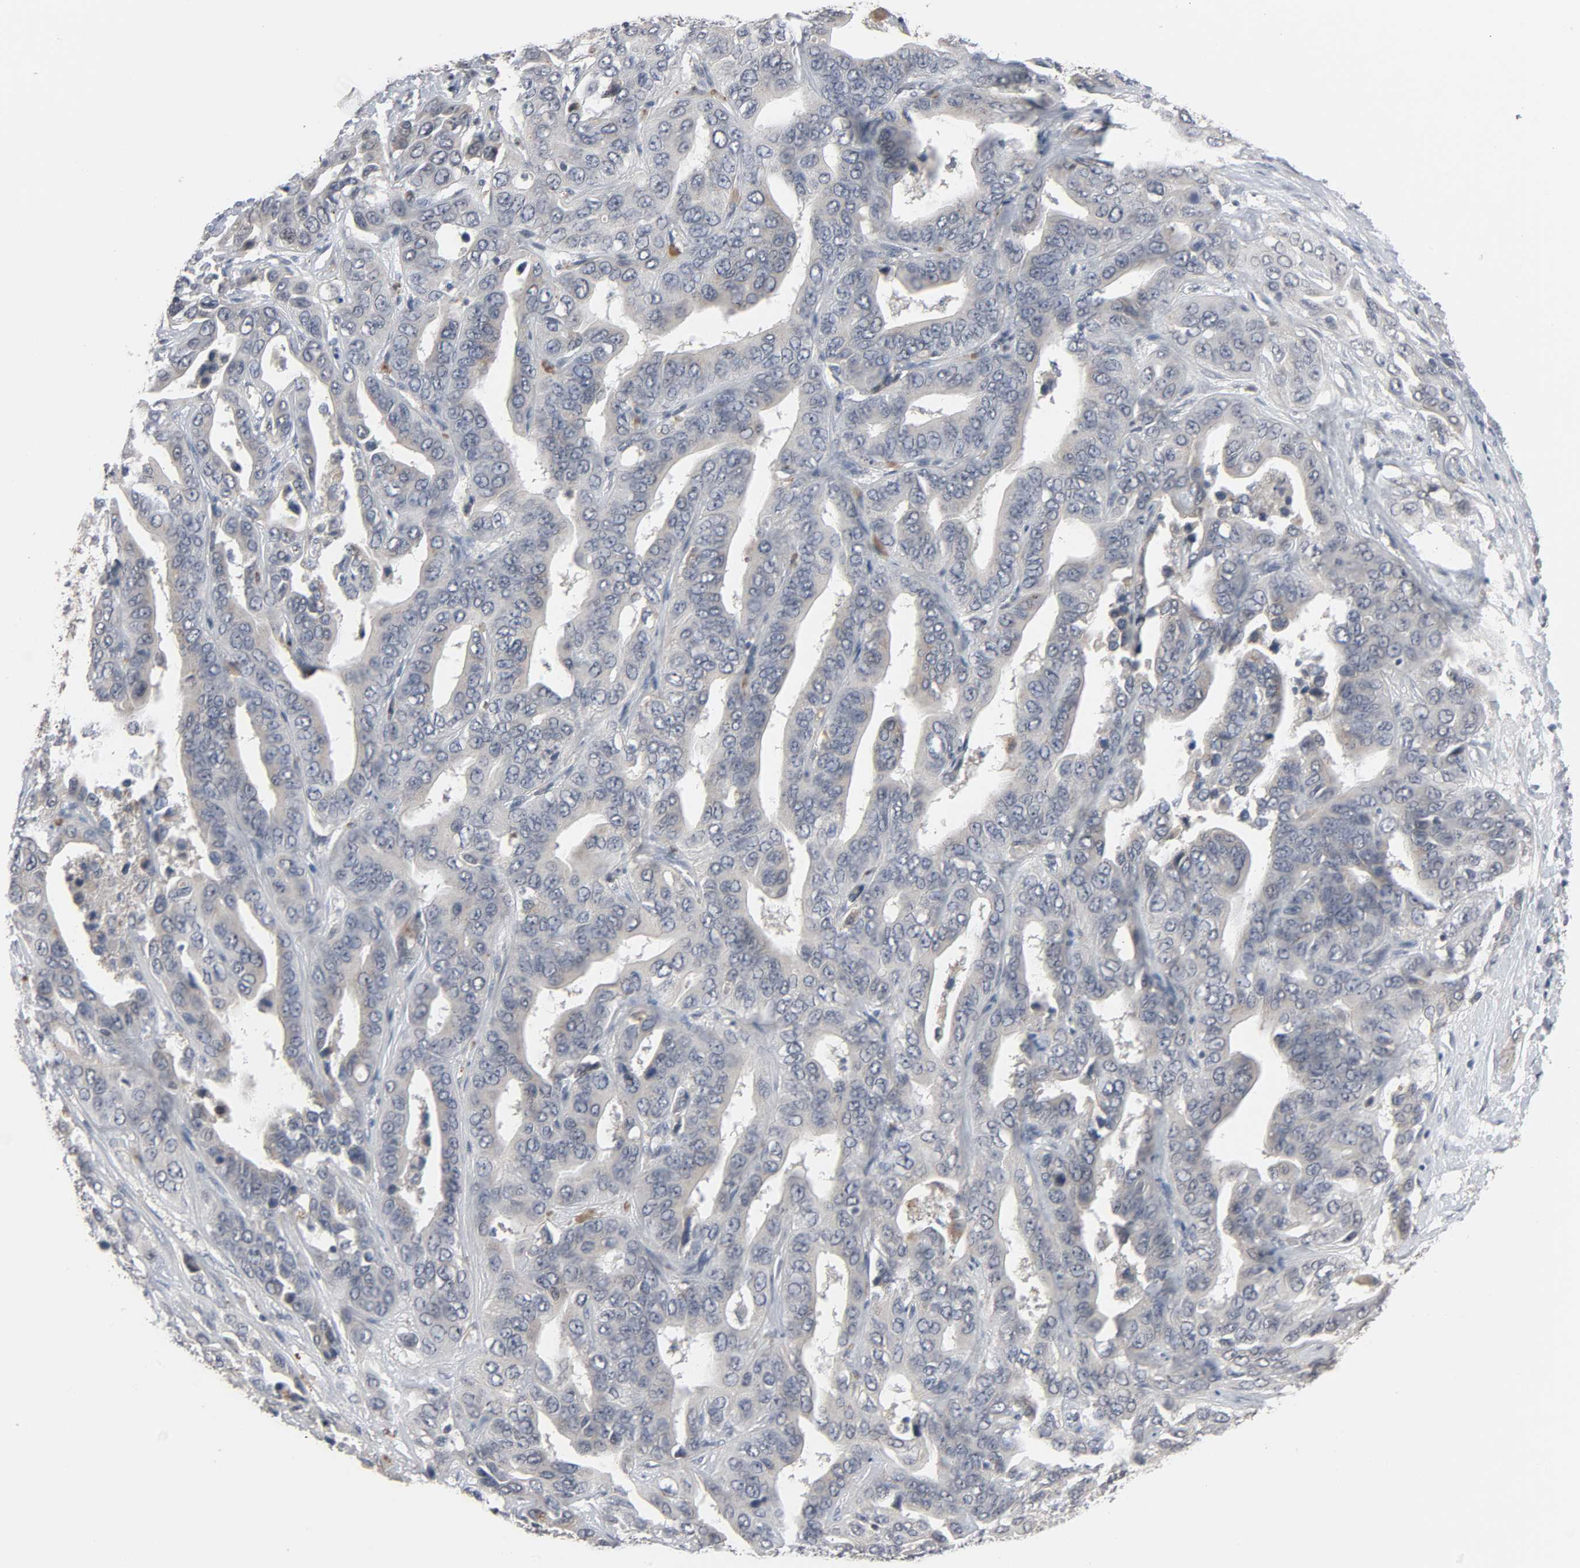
{"staining": {"intensity": "negative", "quantity": "none", "location": "none"}, "tissue": "liver cancer", "cell_type": "Tumor cells", "image_type": "cancer", "snomed": [{"axis": "morphology", "description": "Cholangiocarcinoma"}, {"axis": "topography", "description": "Liver"}], "caption": "Tumor cells are negative for protein expression in human liver cancer (cholangiocarcinoma).", "gene": "MT3", "patient": {"sex": "female", "age": 52}}